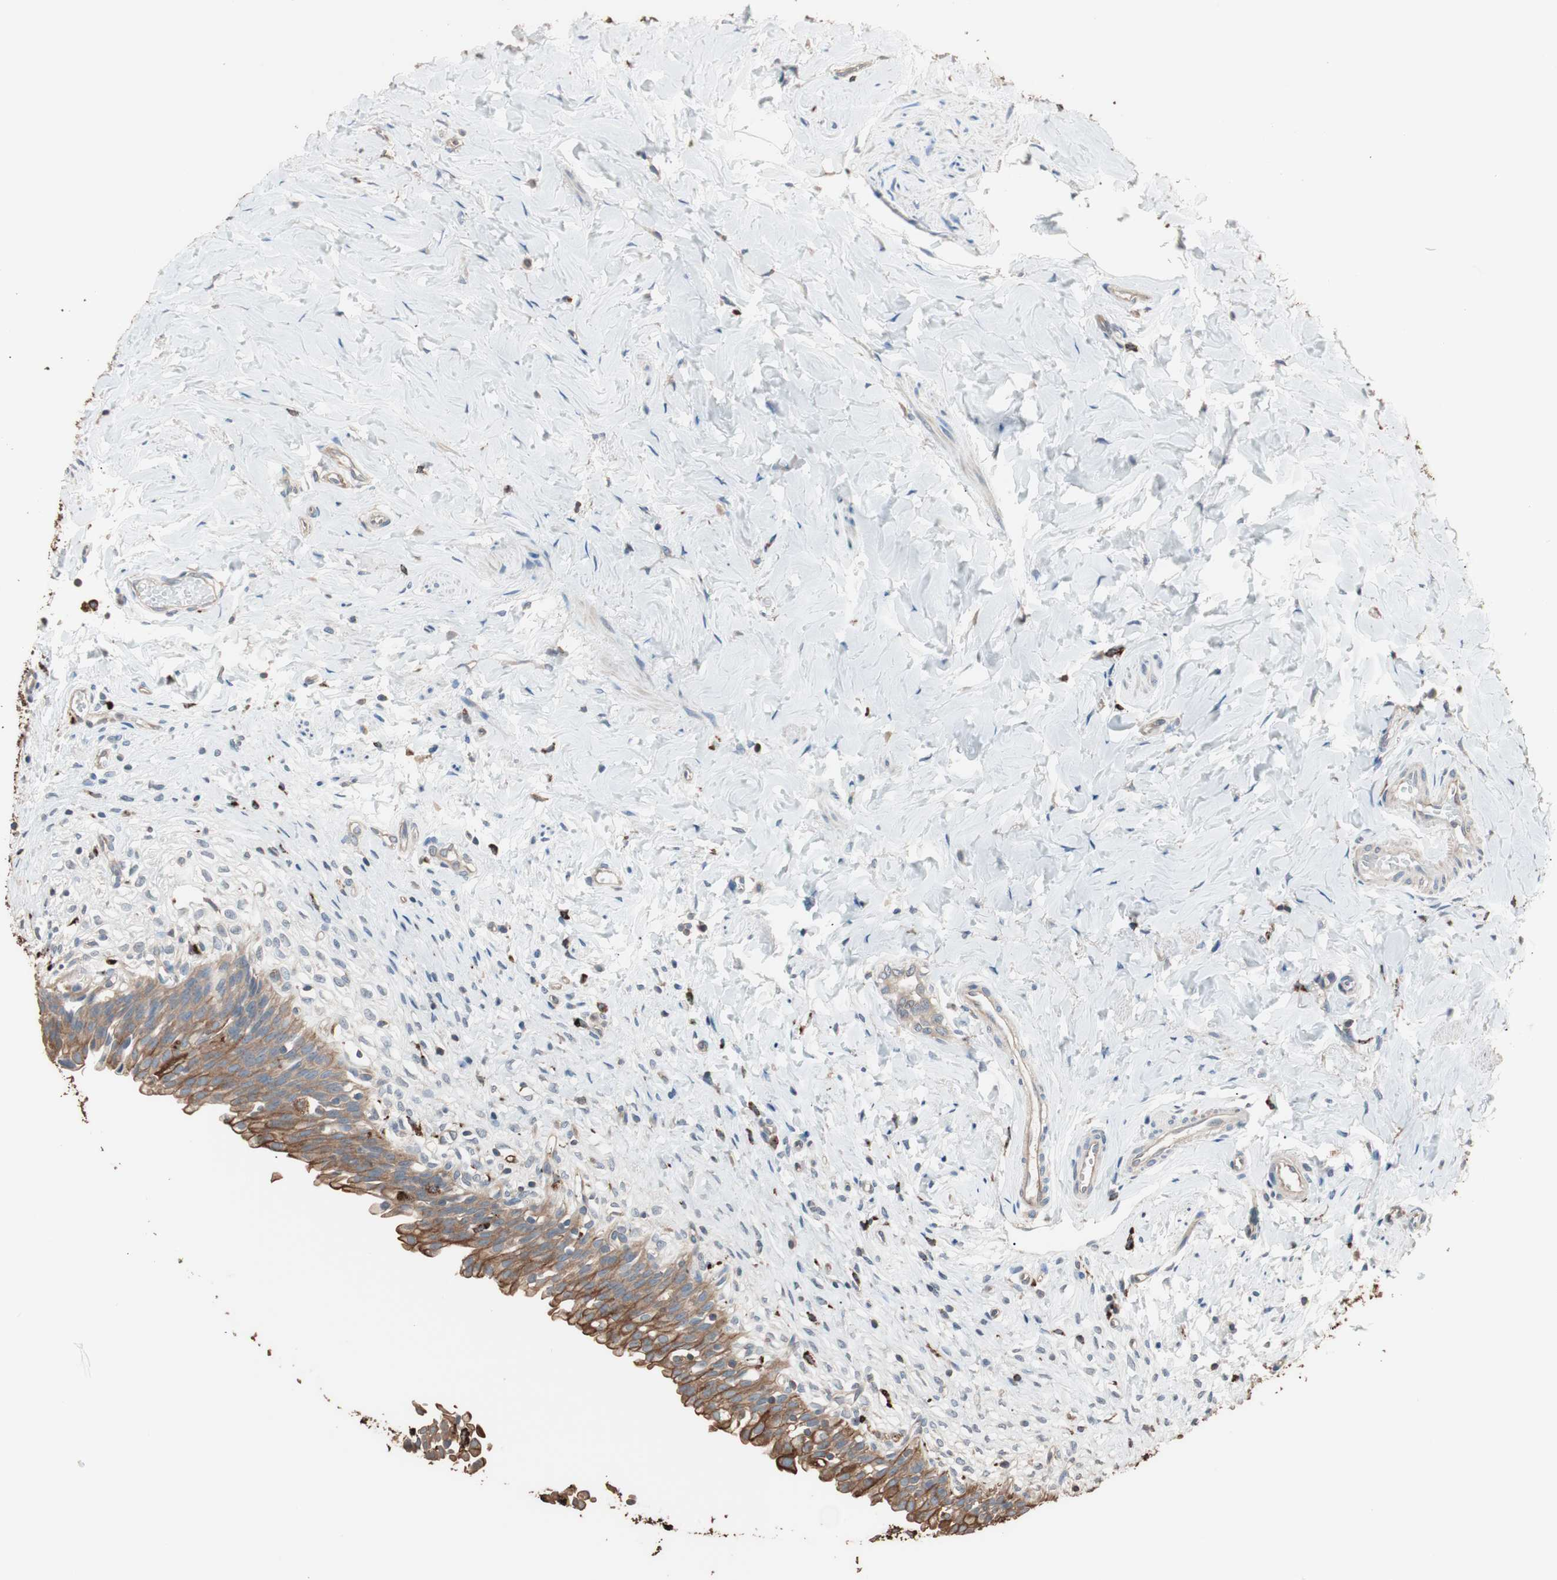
{"staining": {"intensity": "strong", "quantity": ">75%", "location": "cytoplasmic/membranous"}, "tissue": "urinary bladder", "cell_type": "Urothelial cells", "image_type": "normal", "snomed": [{"axis": "morphology", "description": "Normal tissue, NOS"}, {"axis": "morphology", "description": "Inflammation, NOS"}, {"axis": "topography", "description": "Urinary bladder"}], "caption": "Immunohistochemistry (DAB) staining of benign urinary bladder displays strong cytoplasmic/membranous protein positivity in about >75% of urothelial cells. (DAB (3,3'-diaminobenzidine) = brown stain, brightfield microscopy at high magnification).", "gene": "CCT3", "patient": {"sex": "female", "age": 80}}